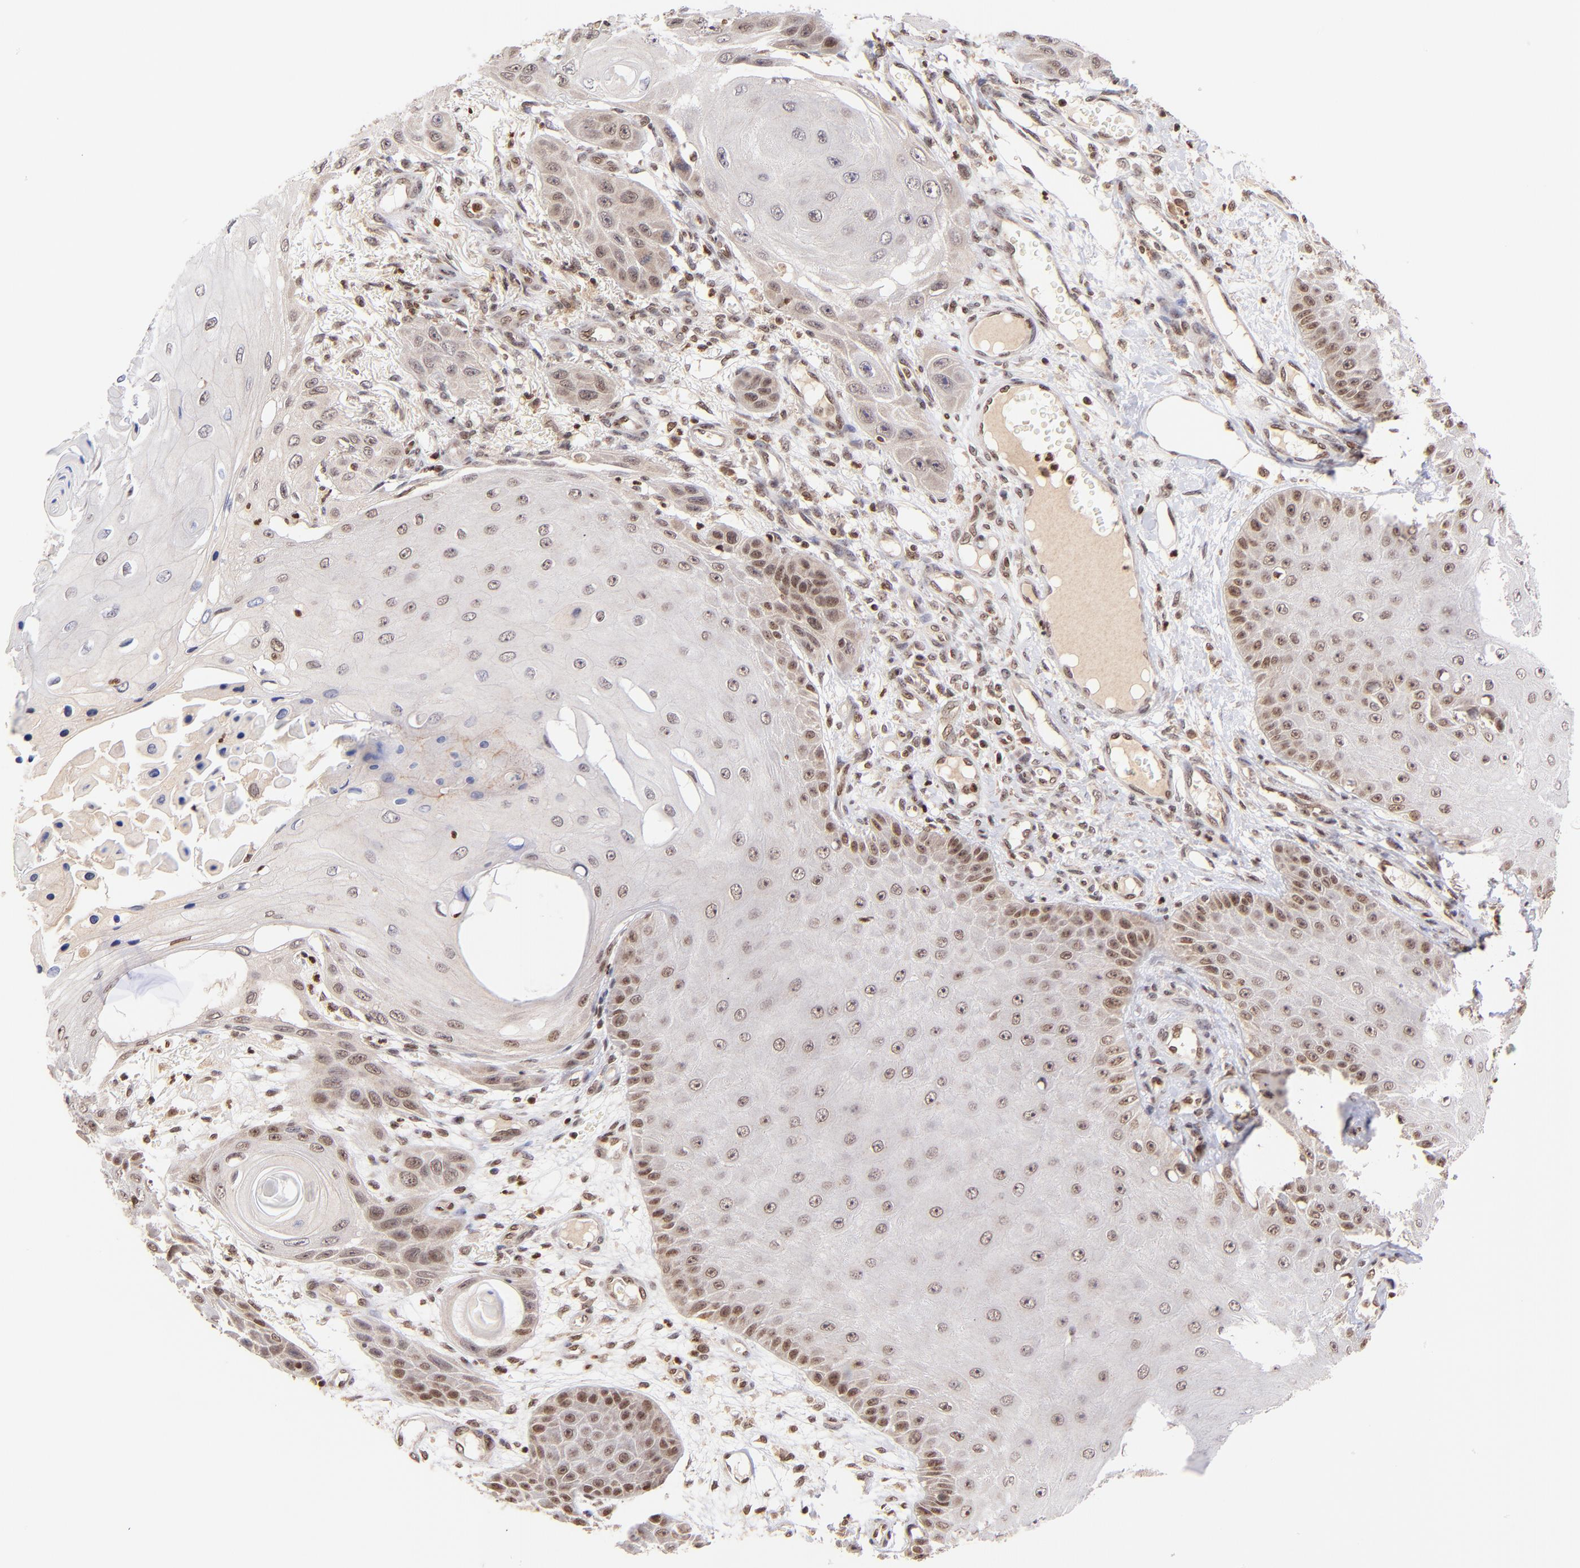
{"staining": {"intensity": "weak", "quantity": "25%-75%", "location": "nuclear"}, "tissue": "skin cancer", "cell_type": "Tumor cells", "image_type": "cancer", "snomed": [{"axis": "morphology", "description": "Squamous cell carcinoma, NOS"}, {"axis": "topography", "description": "Skin"}], "caption": "Immunohistochemical staining of human squamous cell carcinoma (skin) displays low levels of weak nuclear protein staining in approximately 25%-75% of tumor cells. Nuclei are stained in blue.", "gene": "WDR25", "patient": {"sex": "female", "age": 40}}